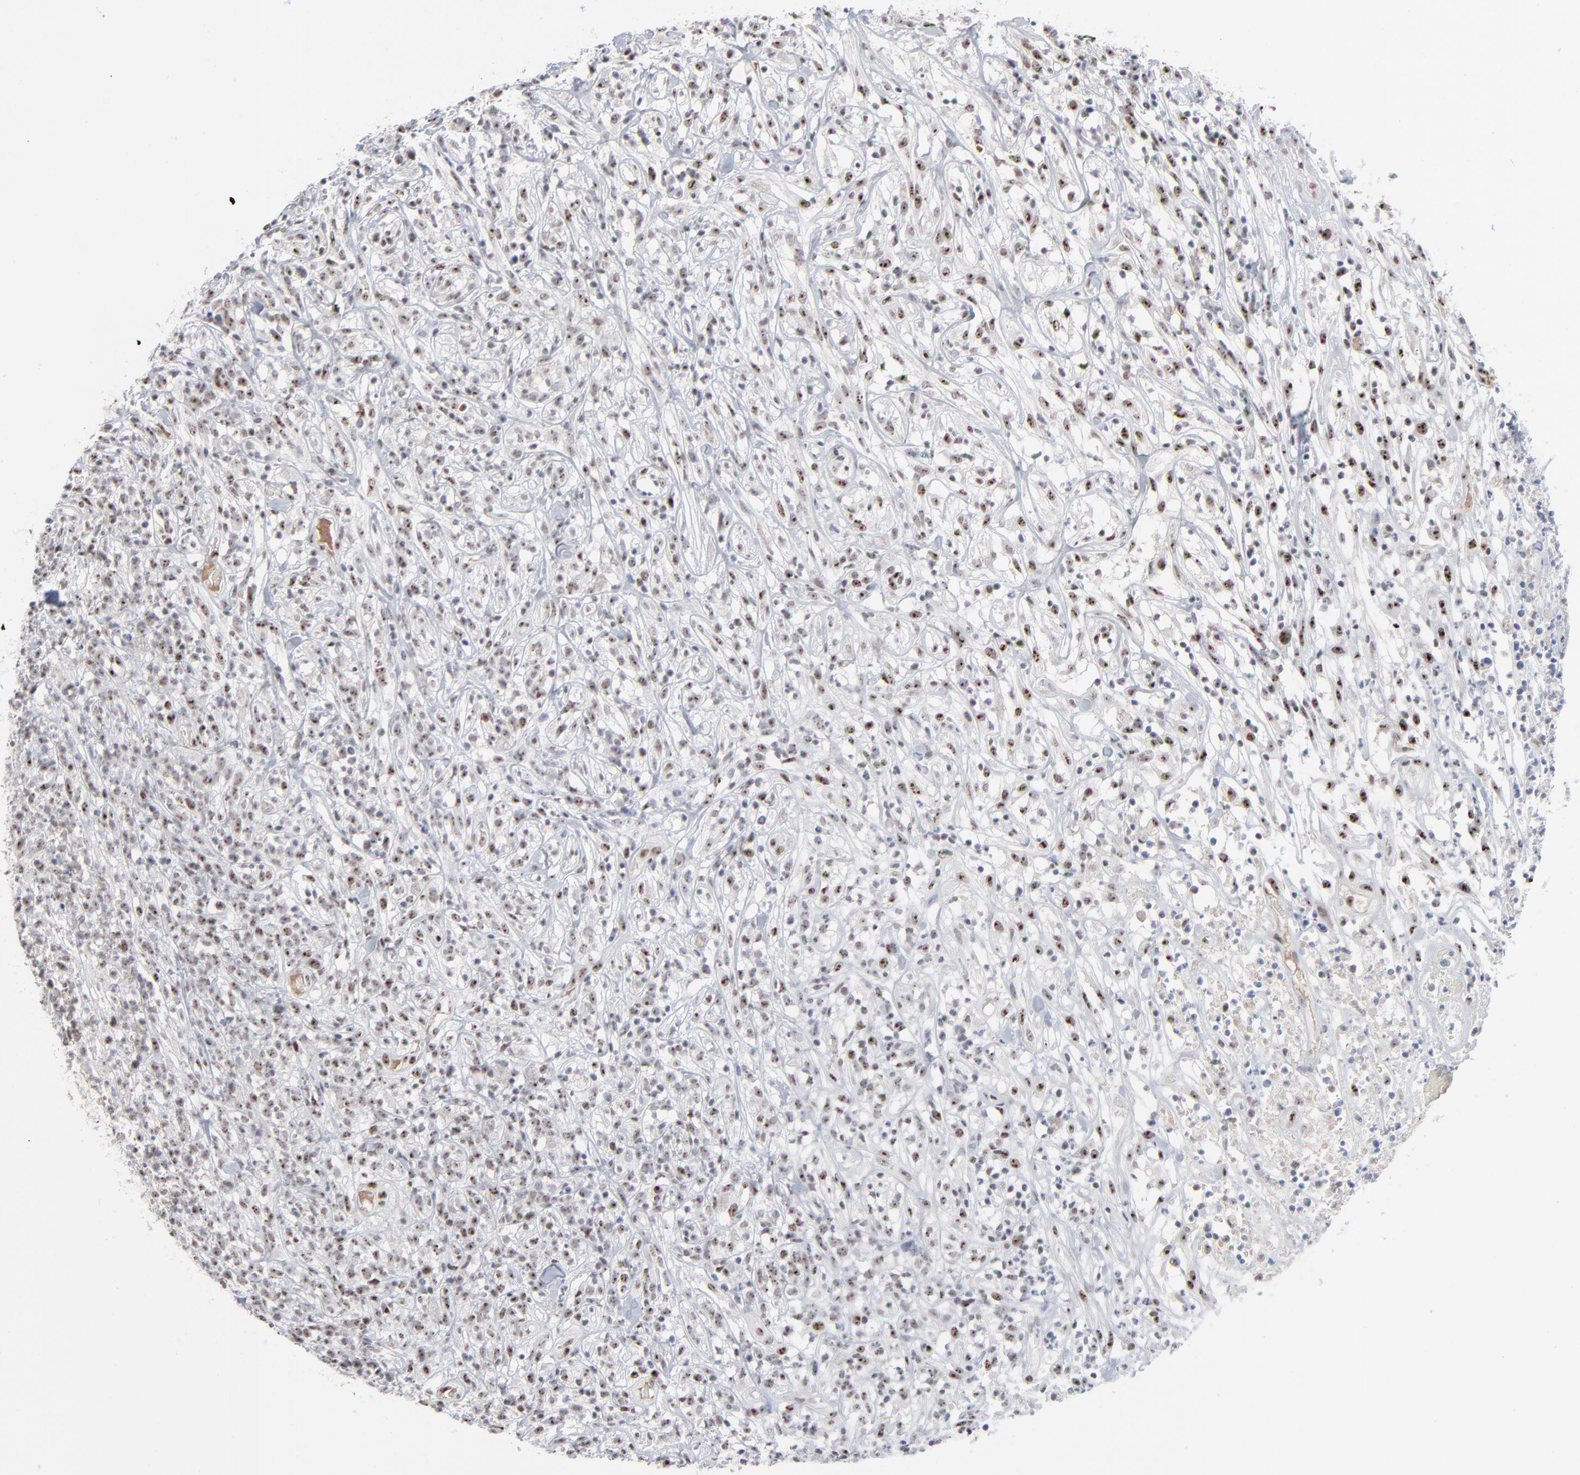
{"staining": {"intensity": "moderate", "quantity": ">75%", "location": "nuclear"}, "tissue": "lymphoma", "cell_type": "Tumor cells", "image_type": "cancer", "snomed": [{"axis": "morphology", "description": "Malignant lymphoma, non-Hodgkin's type, High grade"}, {"axis": "topography", "description": "Lymph node"}], "caption": "Lymphoma stained for a protein (brown) shows moderate nuclear positive staining in about >75% of tumor cells.", "gene": "MPHOSPH6", "patient": {"sex": "female", "age": 73}}